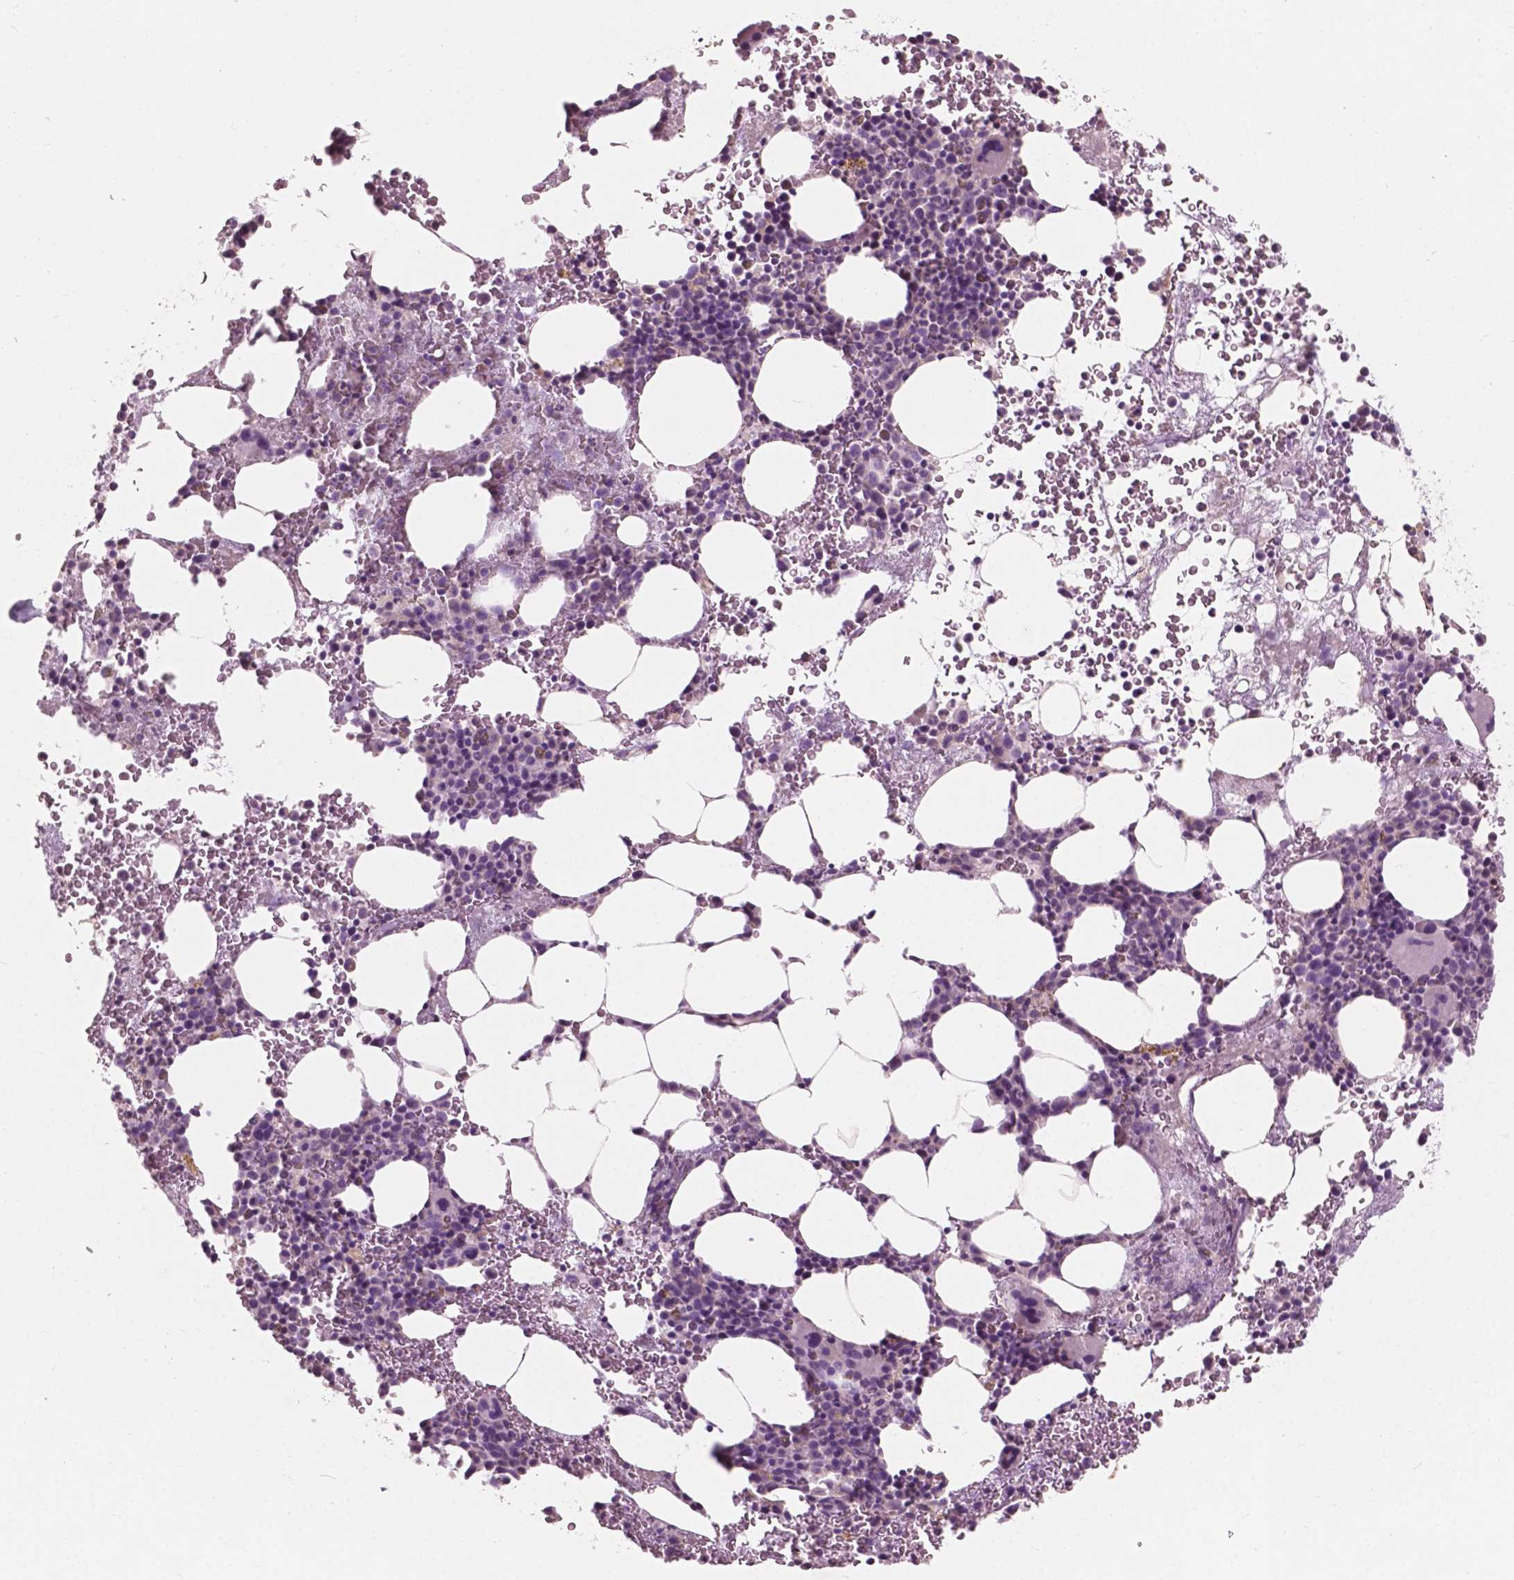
{"staining": {"intensity": "negative", "quantity": "none", "location": "none"}, "tissue": "bone marrow", "cell_type": "Hematopoietic cells", "image_type": "normal", "snomed": [{"axis": "morphology", "description": "Normal tissue, NOS"}, {"axis": "topography", "description": "Bone marrow"}], "caption": "A high-resolution photomicrograph shows immunohistochemistry staining of benign bone marrow, which reveals no significant staining in hematopoietic cells. (DAB immunohistochemistry visualized using brightfield microscopy, high magnification).", "gene": "AWAT1", "patient": {"sex": "female", "age": 56}}